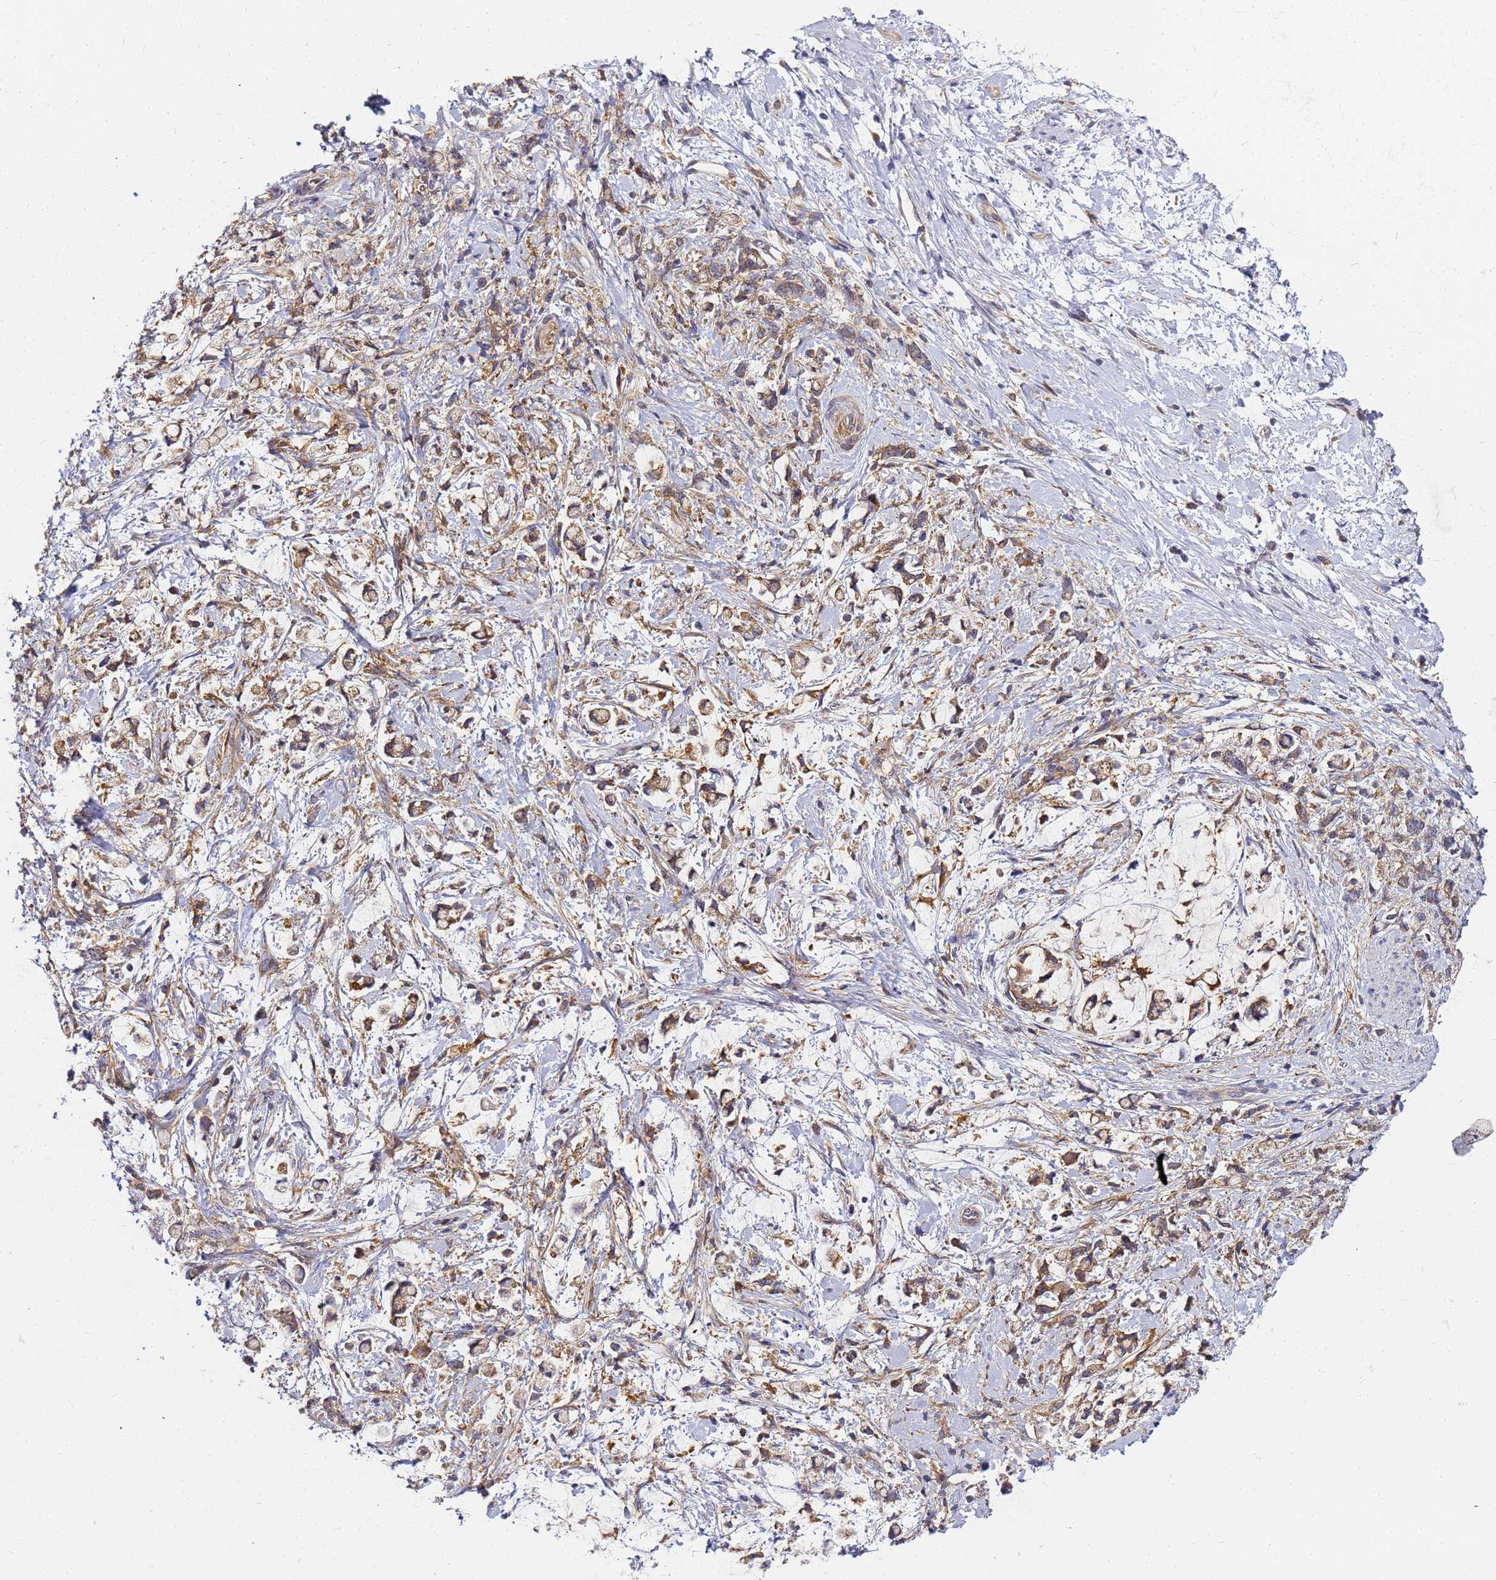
{"staining": {"intensity": "moderate", "quantity": ">75%", "location": "cytoplasmic/membranous"}, "tissue": "stomach cancer", "cell_type": "Tumor cells", "image_type": "cancer", "snomed": [{"axis": "morphology", "description": "Adenocarcinoma, NOS"}, {"axis": "topography", "description": "Stomach"}], "caption": "IHC staining of adenocarcinoma (stomach), which displays medium levels of moderate cytoplasmic/membranous staining in about >75% of tumor cells indicating moderate cytoplasmic/membranous protein staining. The staining was performed using DAB (3,3'-diaminobenzidine) (brown) for protein detection and nuclei were counterstained in hematoxylin (blue).", "gene": "CHM", "patient": {"sex": "female", "age": 60}}